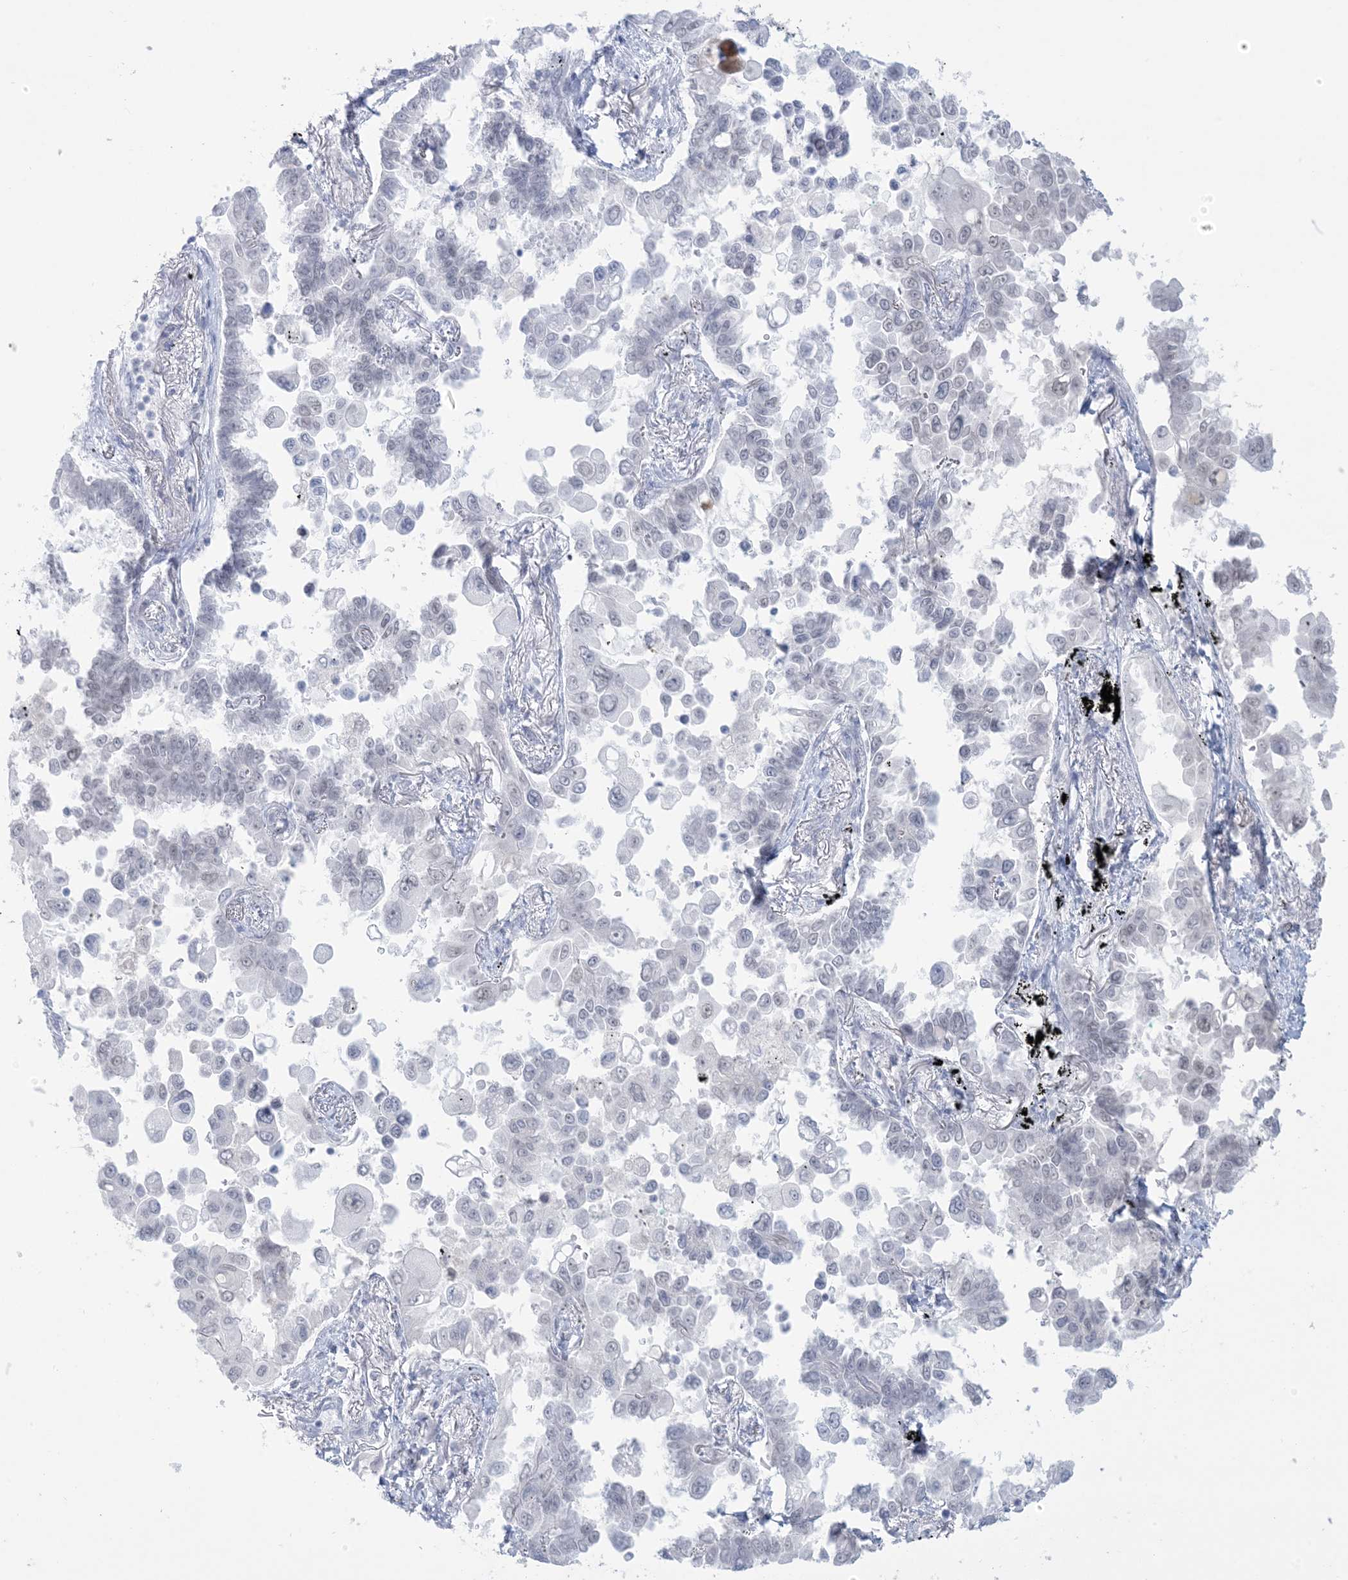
{"staining": {"intensity": "negative", "quantity": "none", "location": "none"}, "tissue": "lung cancer", "cell_type": "Tumor cells", "image_type": "cancer", "snomed": [{"axis": "morphology", "description": "Adenocarcinoma, NOS"}, {"axis": "topography", "description": "Lung"}], "caption": "This histopathology image is of adenocarcinoma (lung) stained with immunohistochemistry (IHC) to label a protein in brown with the nuclei are counter-stained blue. There is no positivity in tumor cells.", "gene": "HOMEZ", "patient": {"sex": "female", "age": 67}}